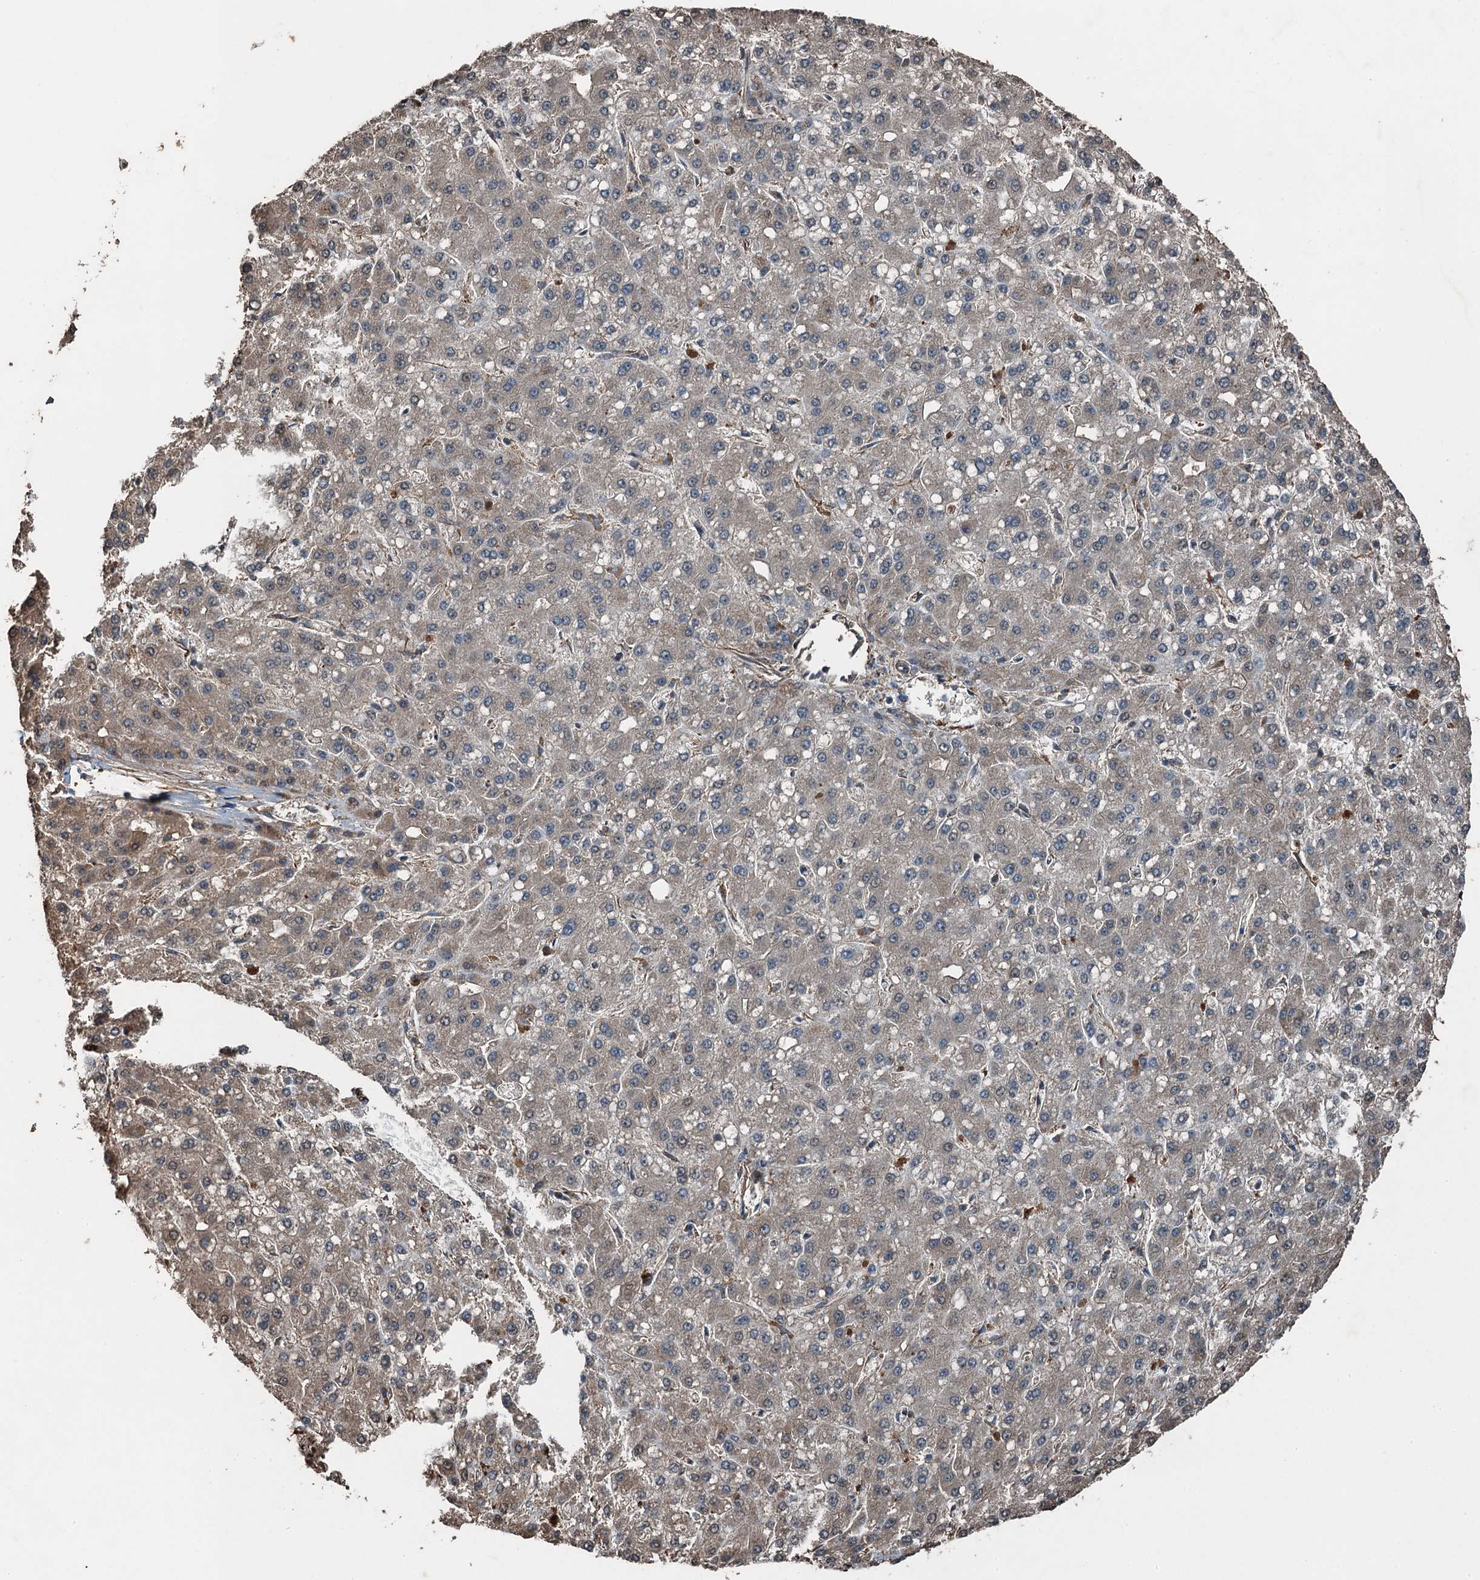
{"staining": {"intensity": "weak", "quantity": "<25%", "location": "cytoplasmic/membranous"}, "tissue": "liver cancer", "cell_type": "Tumor cells", "image_type": "cancer", "snomed": [{"axis": "morphology", "description": "Carcinoma, Hepatocellular, NOS"}, {"axis": "topography", "description": "Liver"}], "caption": "Immunohistochemistry of hepatocellular carcinoma (liver) exhibits no expression in tumor cells. Brightfield microscopy of IHC stained with DAB (brown) and hematoxylin (blue), captured at high magnification.", "gene": "TCTN1", "patient": {"sex": "male", "age": 67}}